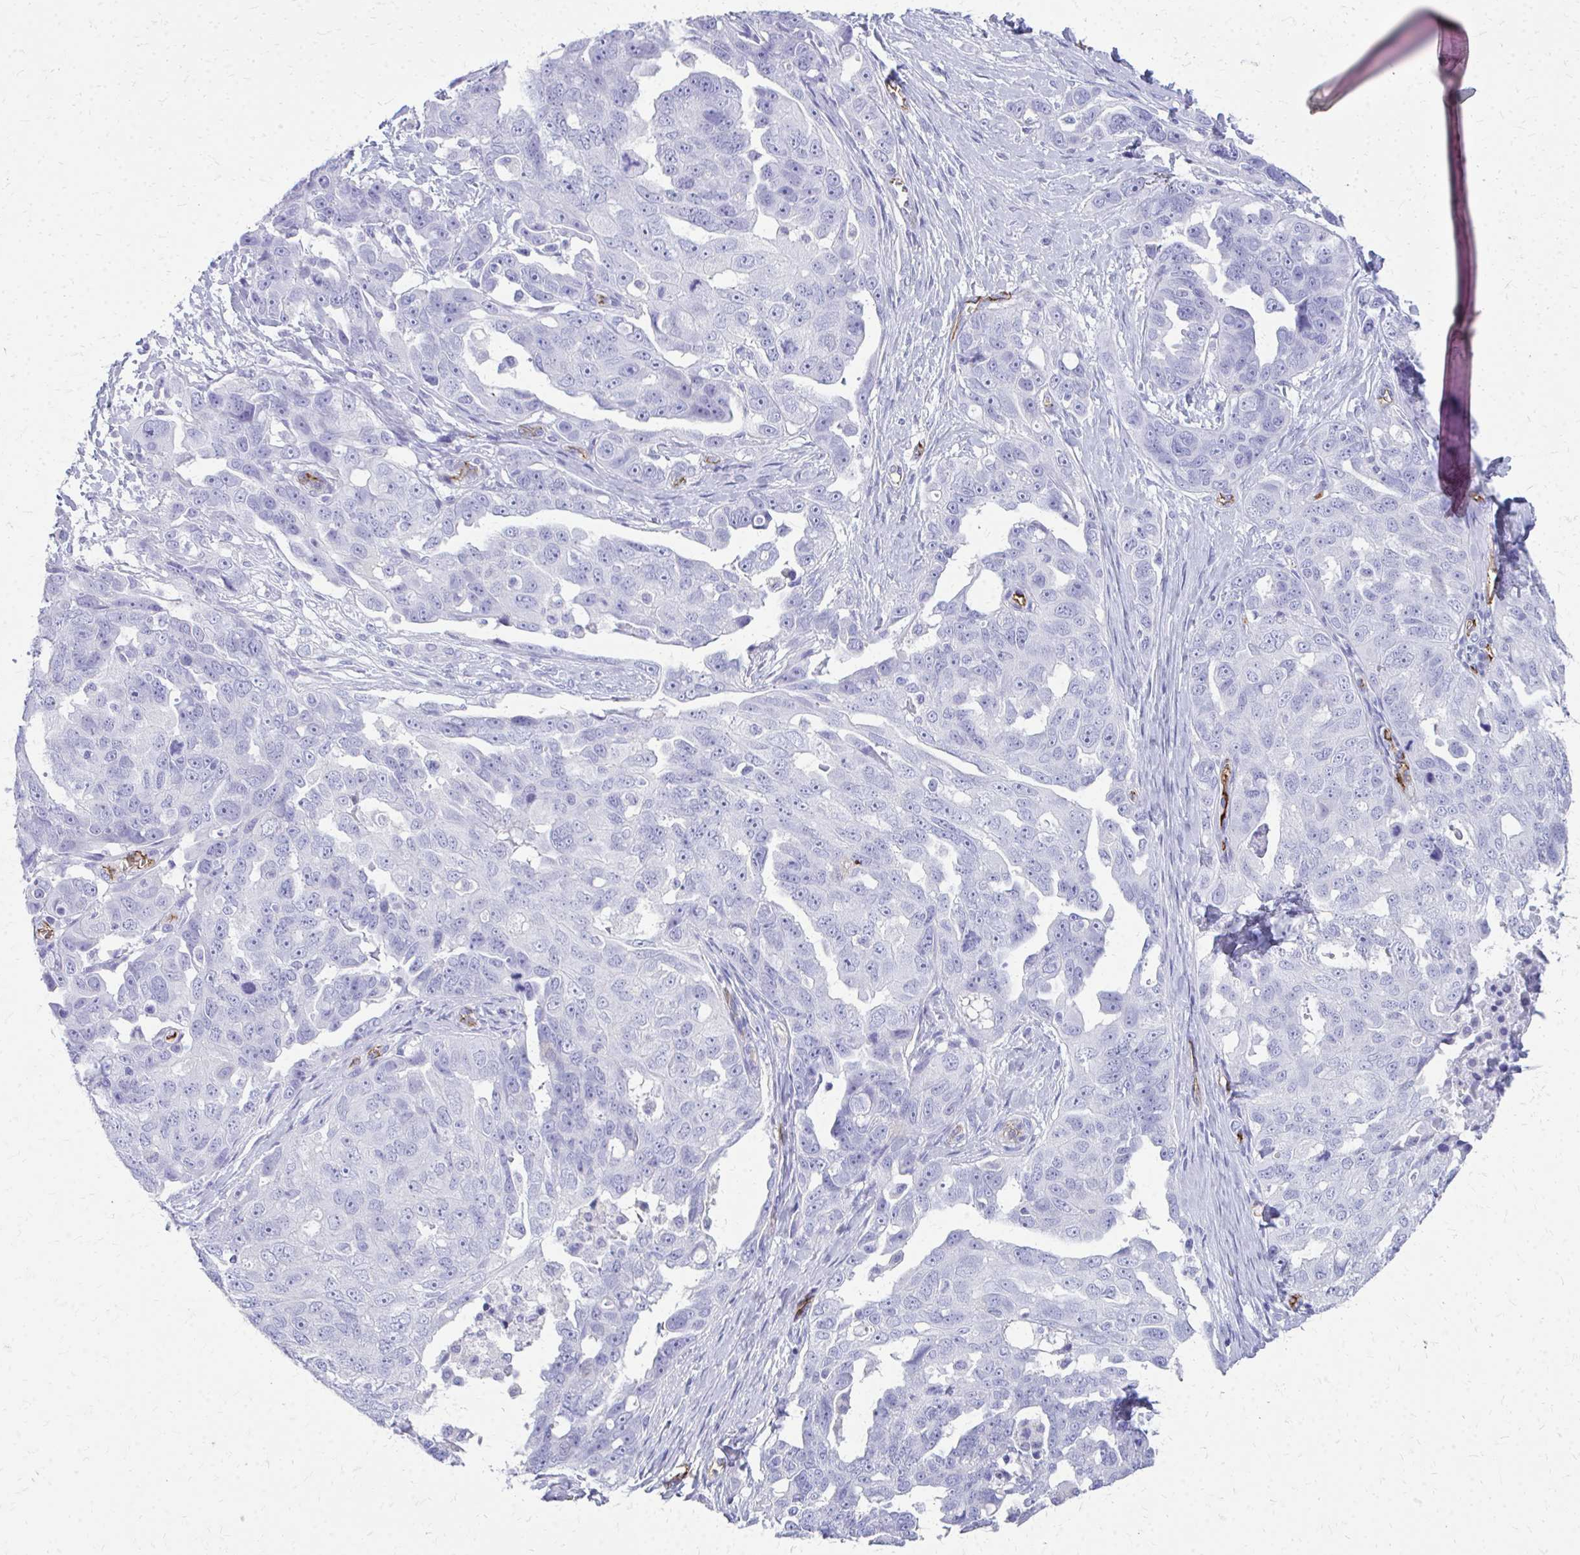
{"staining": {"intensity": "negative", "quantity": "none", "location": "none"}, "tissue": "ovarian cancer", "cell_type": "Tumor cells", "image_type": "cancer", "snomed": [{"axis": "morphology", "description": "Carcinoma, endometroid"}, {"axis": "topography", "description": "Ovary"}], "caption": "This is an immunohistochemistry (IHC) photomicrograph of human ovarian endometroid carcinoma. There is no expression in tumor cells.", "gene": "TPSG1", "patient": {"sex": "female", "age": 70}}